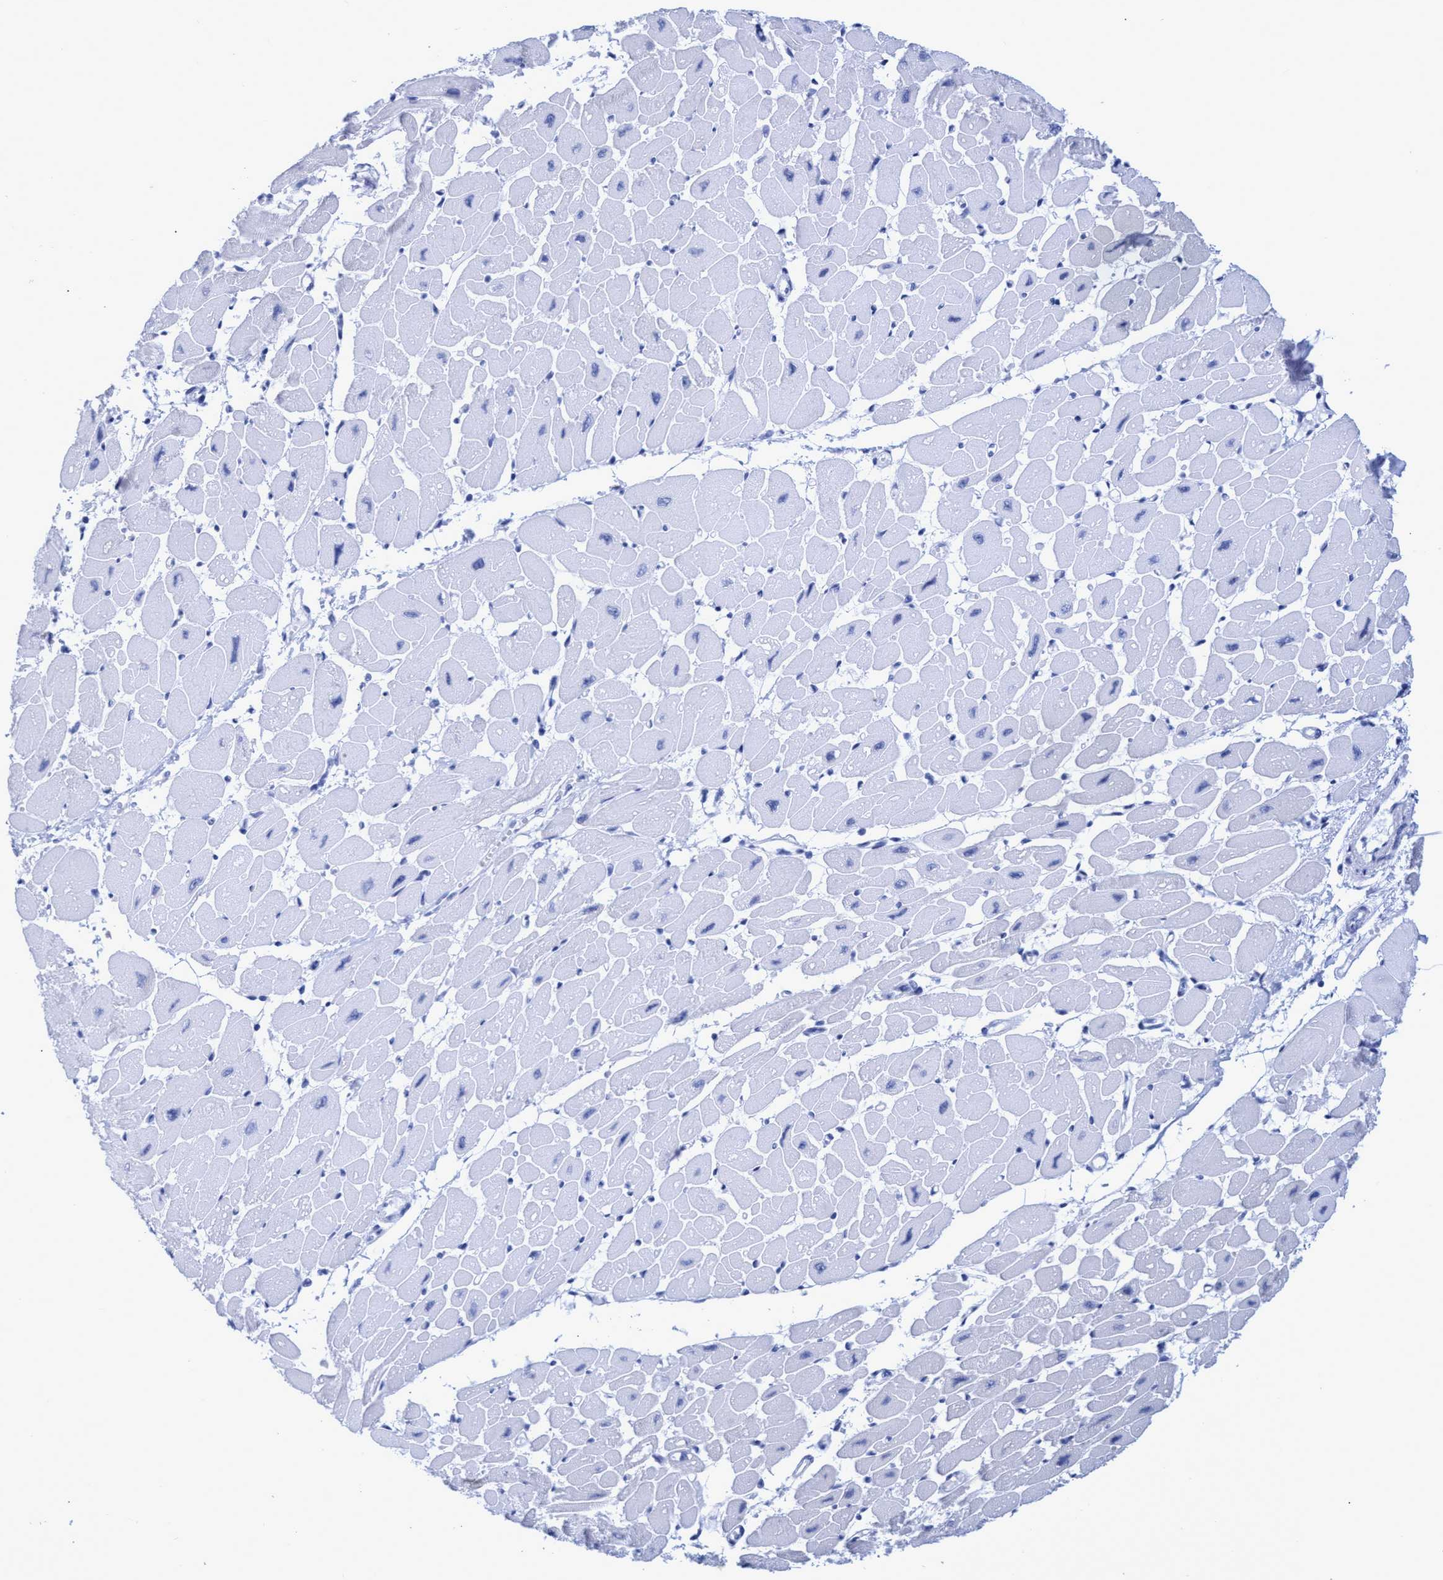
{"staining": {"intensity": "negative", "quantity": "none", "location": "none"}, "tissue": "heart muscle", "cell_type": "Cardiomyocytes", "image_type": "normal", "snomed": [{"axis": "morphology", "description": "Normal tissue, NOS"}, {"axis": "topography", "description": "Heart"}], "caption": "High magnification brightfield microscopy of unremarkable heart muscle stained with DAB (brown) and counterstained with hematoxylin (blue): cardiomyocytes show no significant positivity.", "gene": "INSL6", "patient": {"sex": "female", "age": 54}}